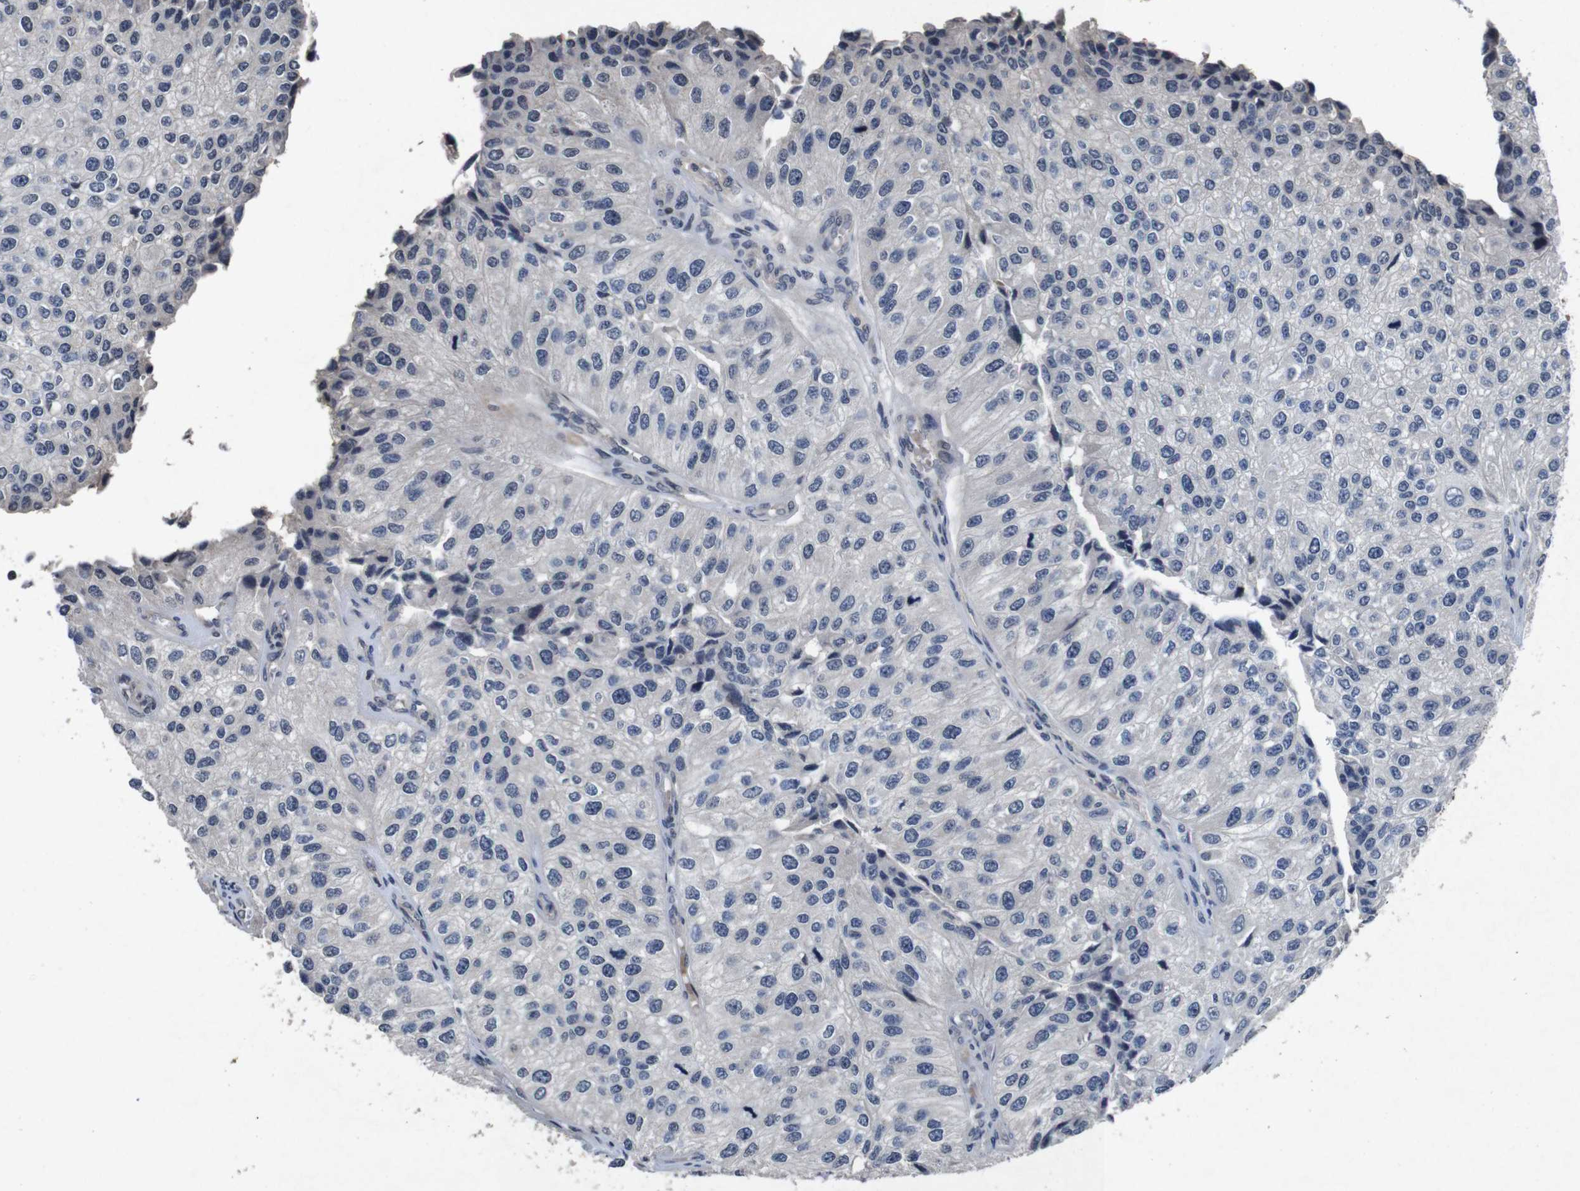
{"staining": {"intensity": "negative", "quantity": "none", "location": "none"}, "tissue": "urothelial cancer", "cell_type": "Tumor cells", "image_type": "cancer", "snomed": [{"axis": "morphology", "description": "Urothelial carcinoma, High grade"}, {"axis": "topography", "description": "Kidney"}, {"axis": "topography", "description": "Urinary bladder"}], "caption": "Human urothelial cancer stained for a protein using IHC displays no positivity in tumor cells.", "gene": "AKT3", "patient": {"sex": "male", "age": 77}}